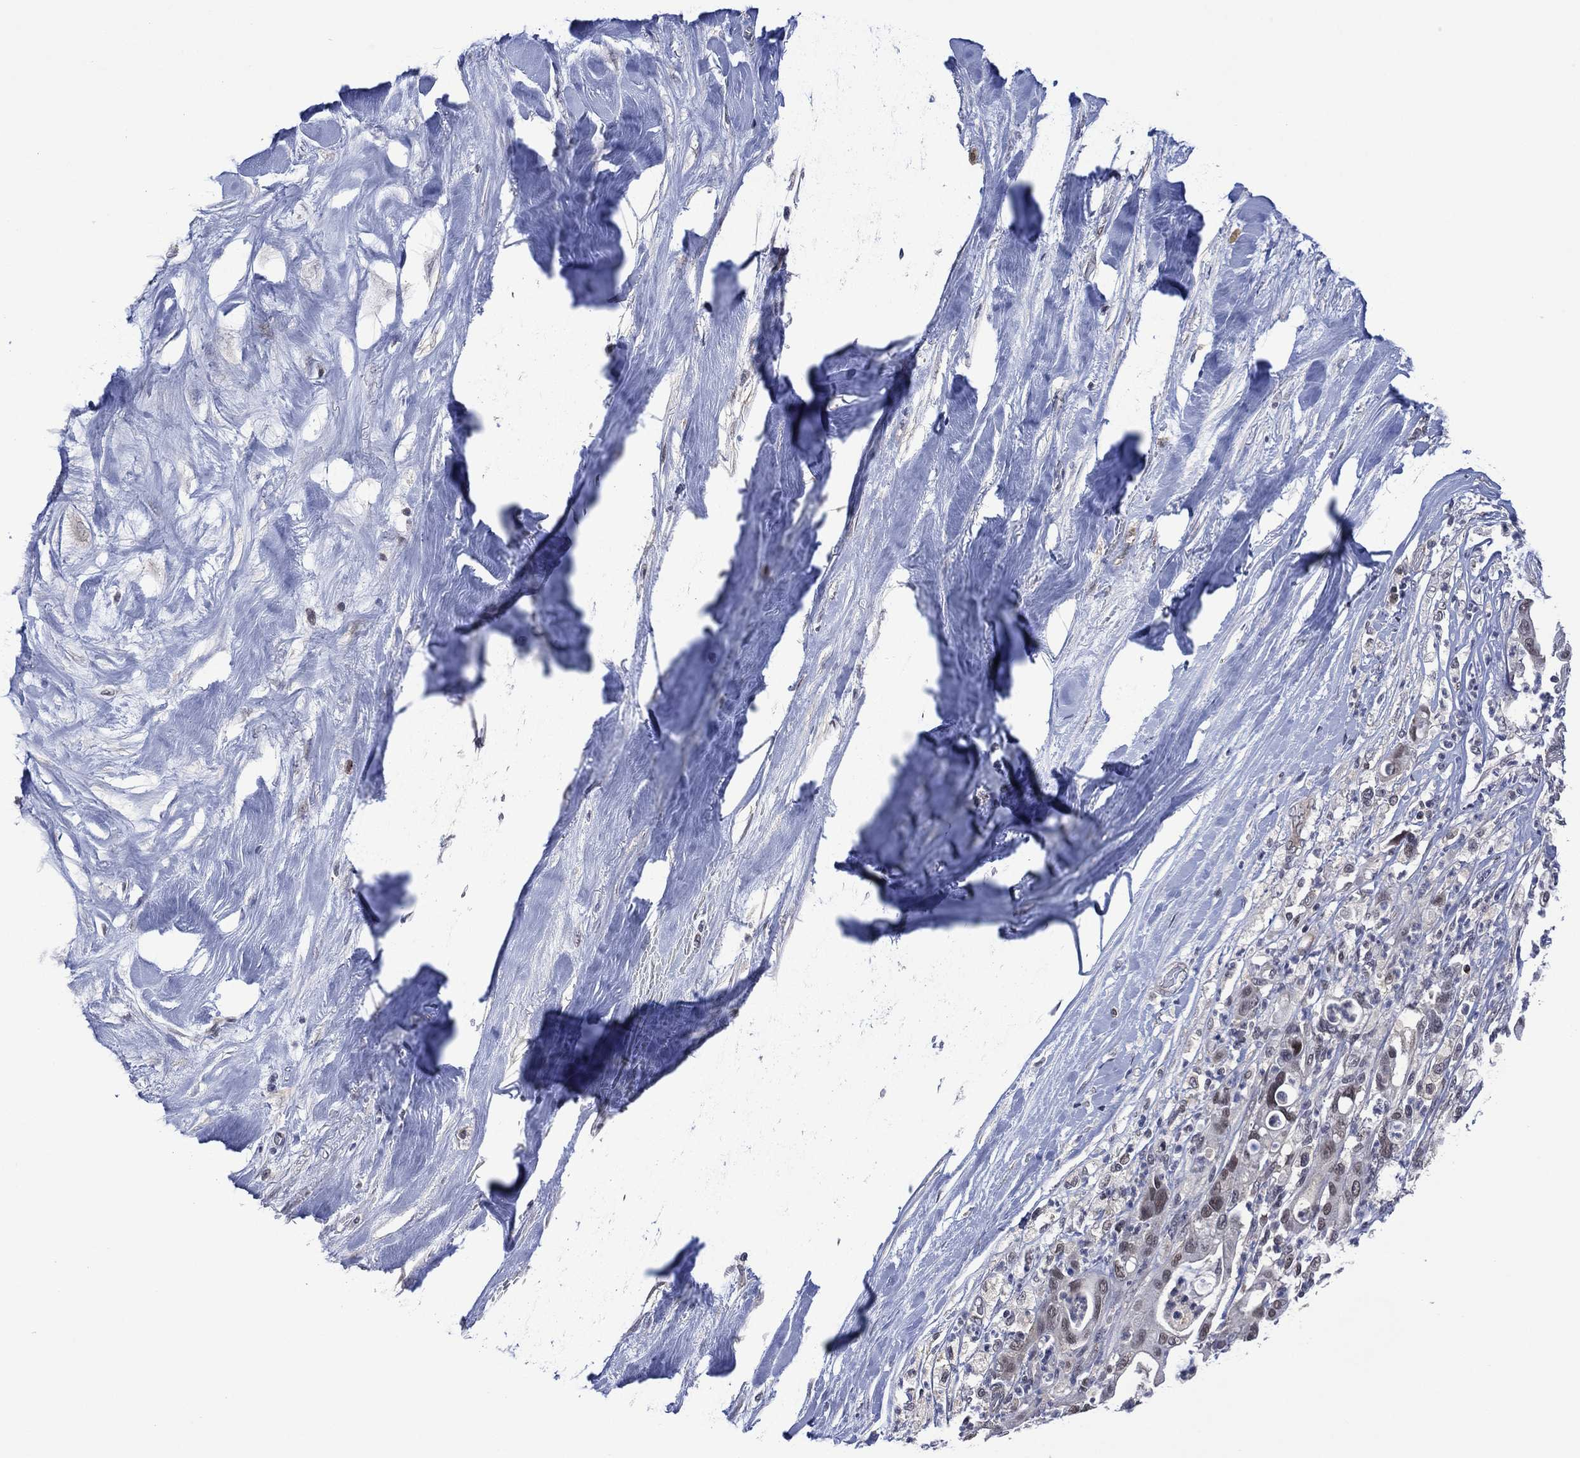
{"staining": {"intensity": "negative", "quantity": "none", "location": "none"}, "tissue": "liver cancer", "cell_type": "Tumor cells", "image_type": "cancer", "snomed": [{"axis": "morphology", "description": "Cholangiocarcinoma"}, {"axis": "topography", "description": "Liver"}], "caption": "High magnification brightfield microscopy of liver cancer stained with DAB (3,3'-diaminobenzidine) (brown) and counterstained with hematoxylin (blue): tumor cells show no significant positivity.", "gene": "DPP4", "patient": {"sex": "female", "age": 54}}